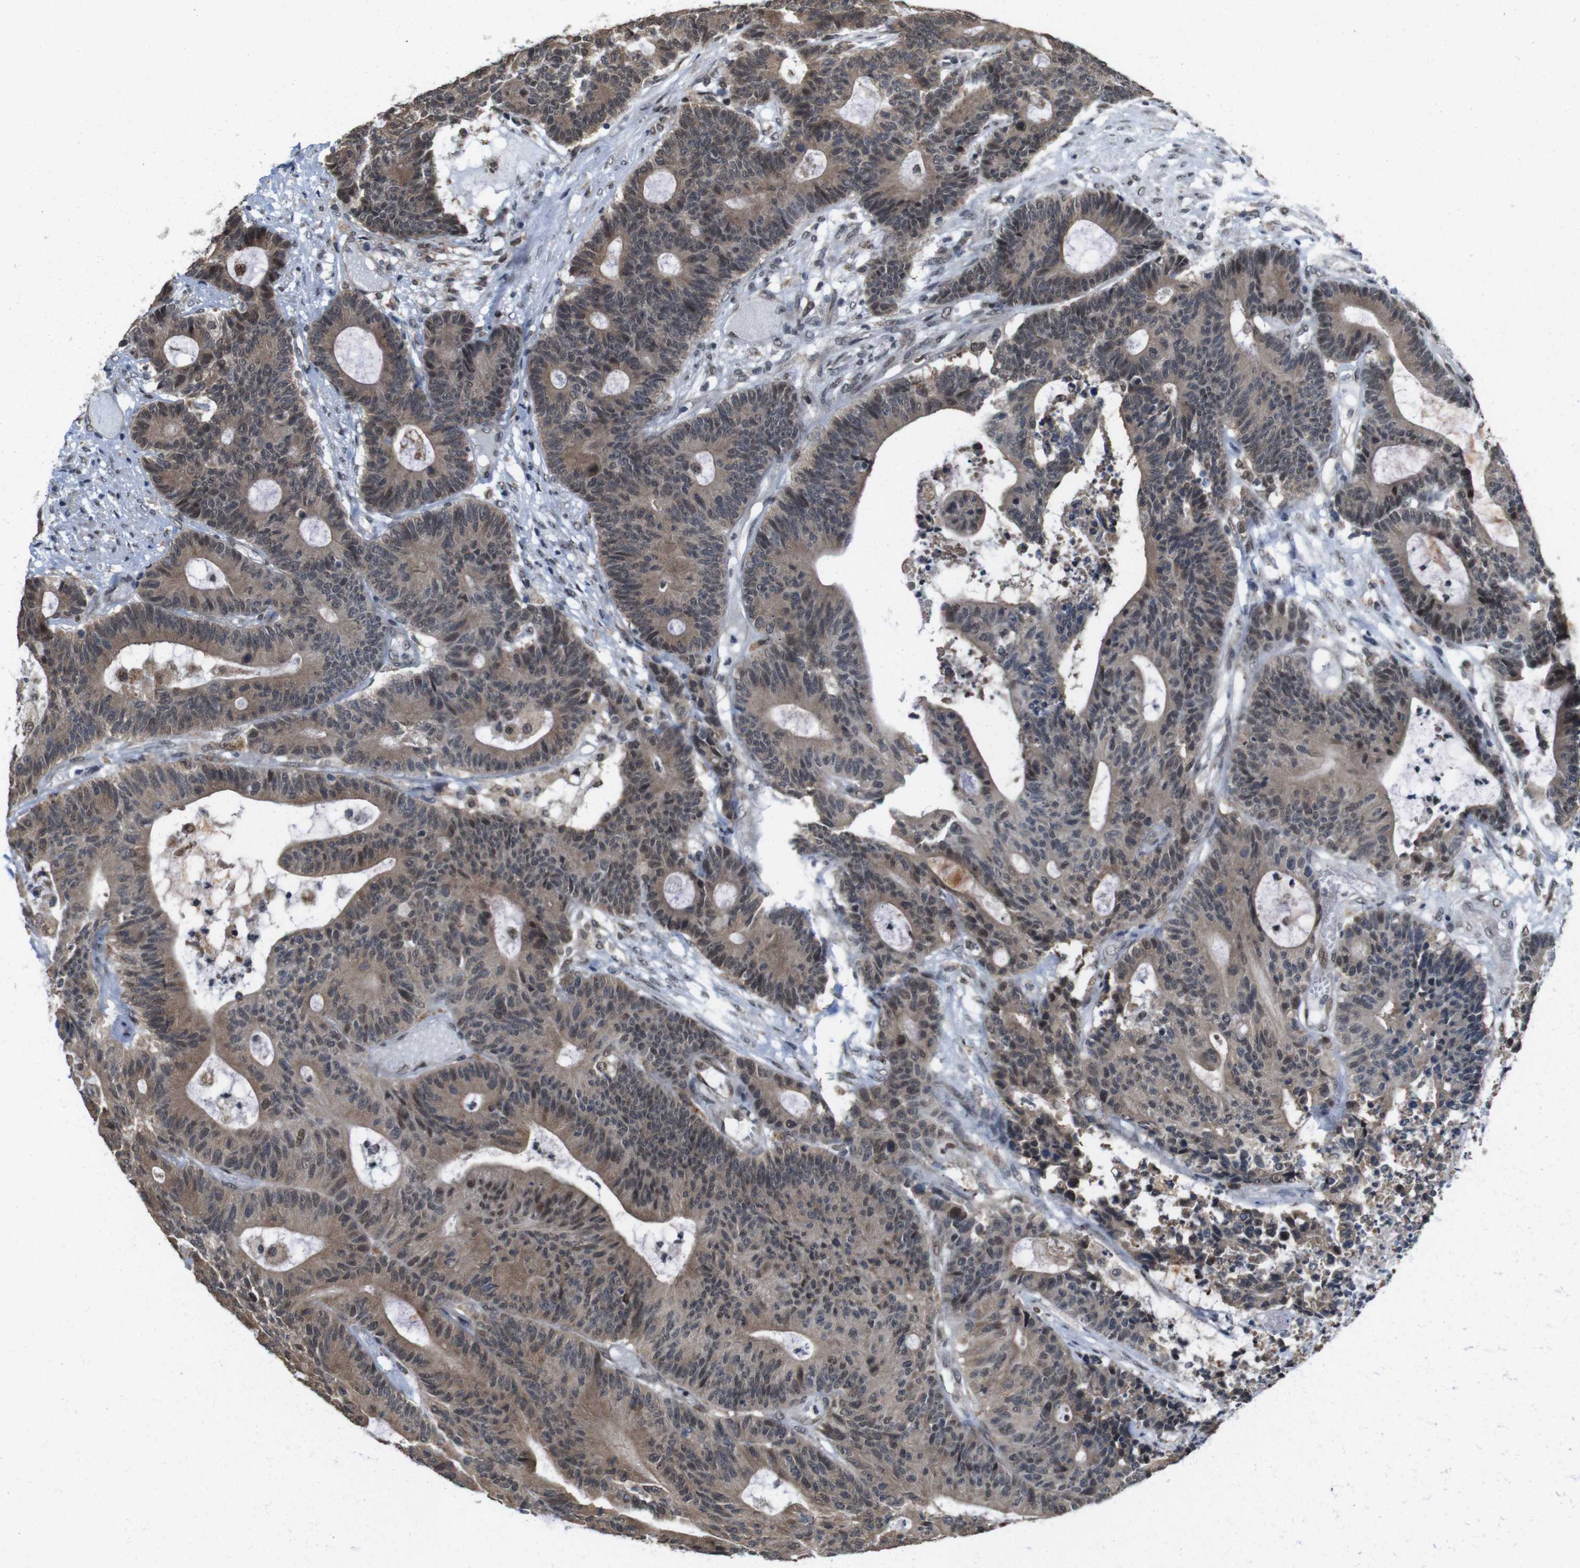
{"staining": {"intensity": "moderate", "quantity": ">75%", "location": "cytoplasmic/membranous,nuclear"}, "tissue": "colorectal cancer", "cell_type": "Tumor cells", "image_type": "cancer", "snomed": [{"axis": "morphology", "description": "Adenocarcinoma, NOS"}, {"axis": "topography", "description": "Colon"}], "caption": "This is a histology image of immunohistochemistry (IHC) staining of adenocarcinoma (colorectal), which shows moderate expression in the cytoplasmic/membranous and nuclear of tumor cells.", "gene": "PNMA8A", "patient": {"sex": "female", "age": 84}}